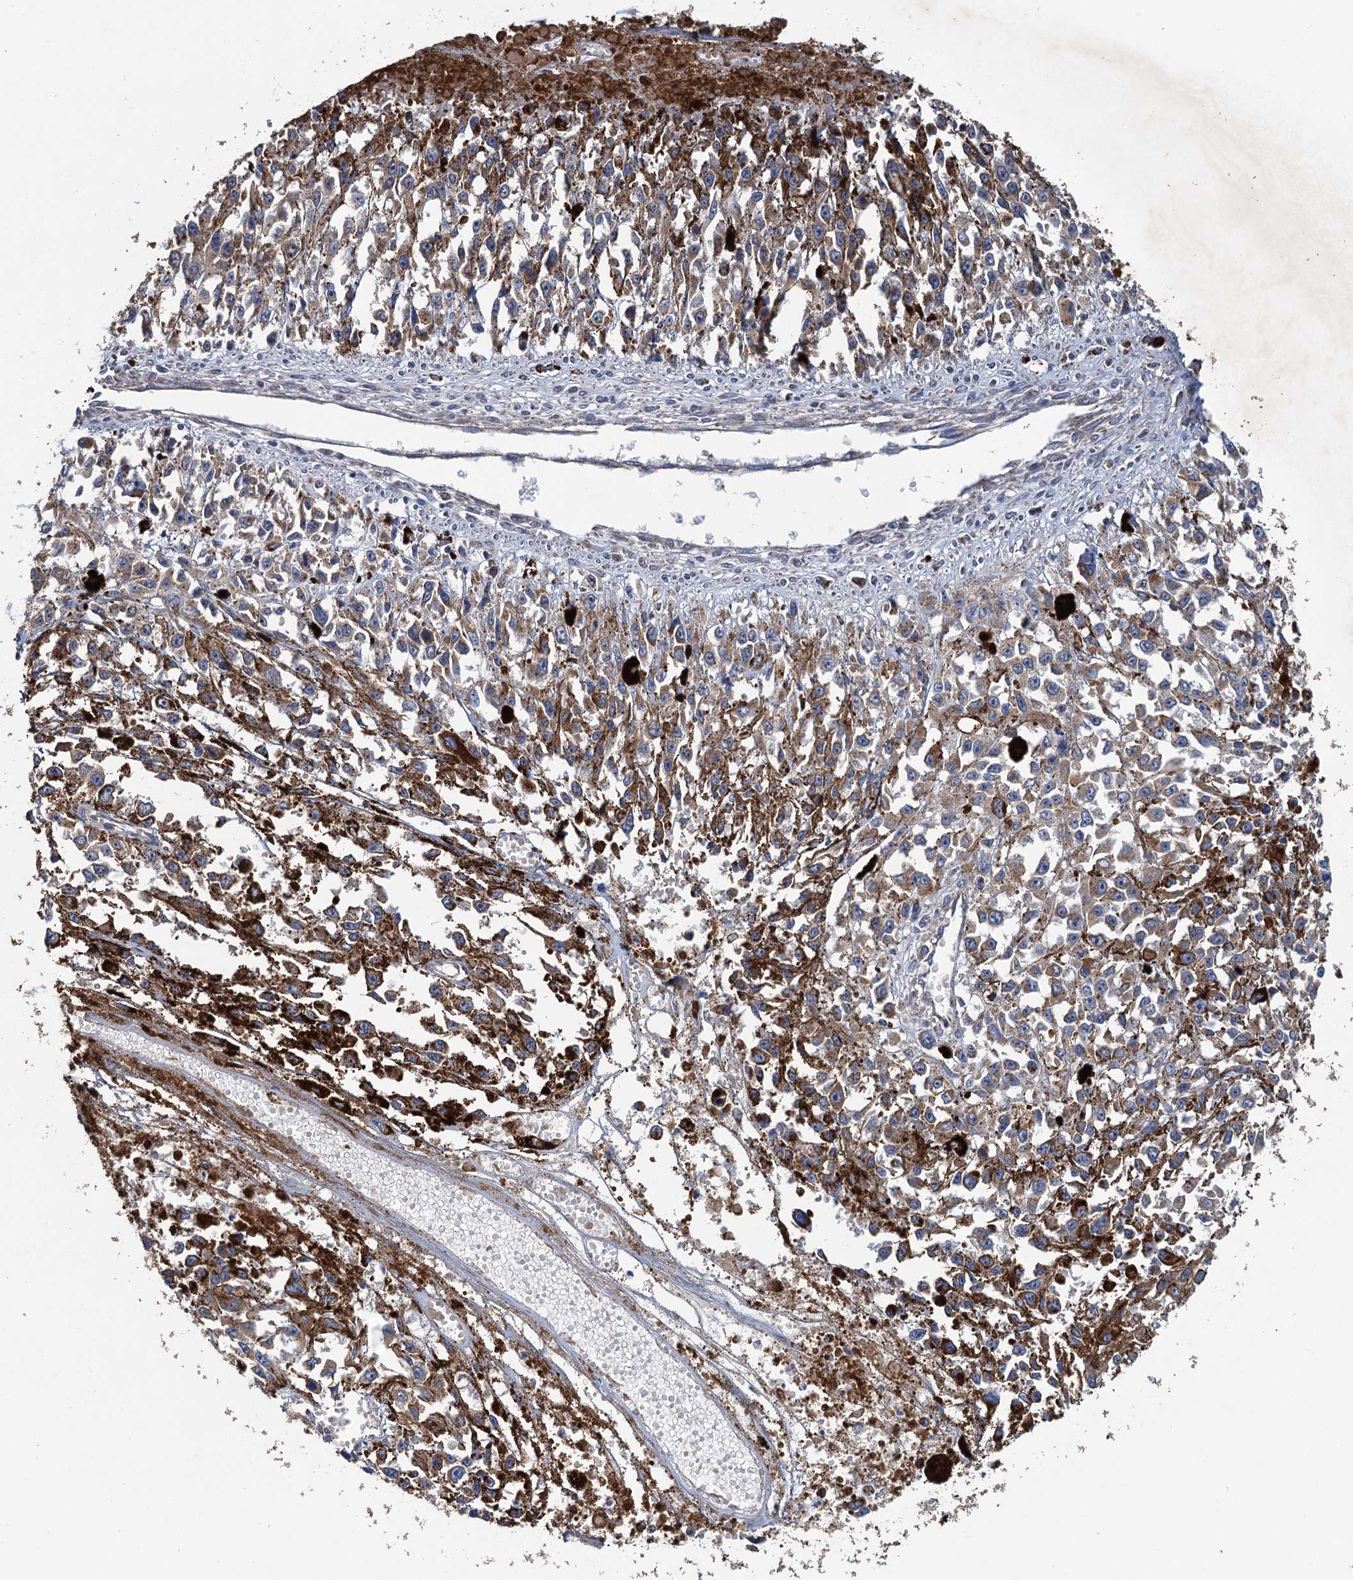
{"staining": {"intensity": "negative", "quantity": "none", "location": "none"}, "tissue": "melanoma", "cell_type": "Tumor cells", "image_type": "cancer", "snomed": [{"axis": "morphology", "description": "Malignant melanoma, Metastatic site"}, {"axis": "topography", "description": "Lymph node"}], "caption": "IHC of human melanoma exhibits no positivity in tumor cells. Brightfield microscopy of immunohistochemistry stained with DAB (brown) and hematoxylin (blue), captured at high magnification.", "gene": "BCS1L", "patient": {"sex": "male", "age": 59}}